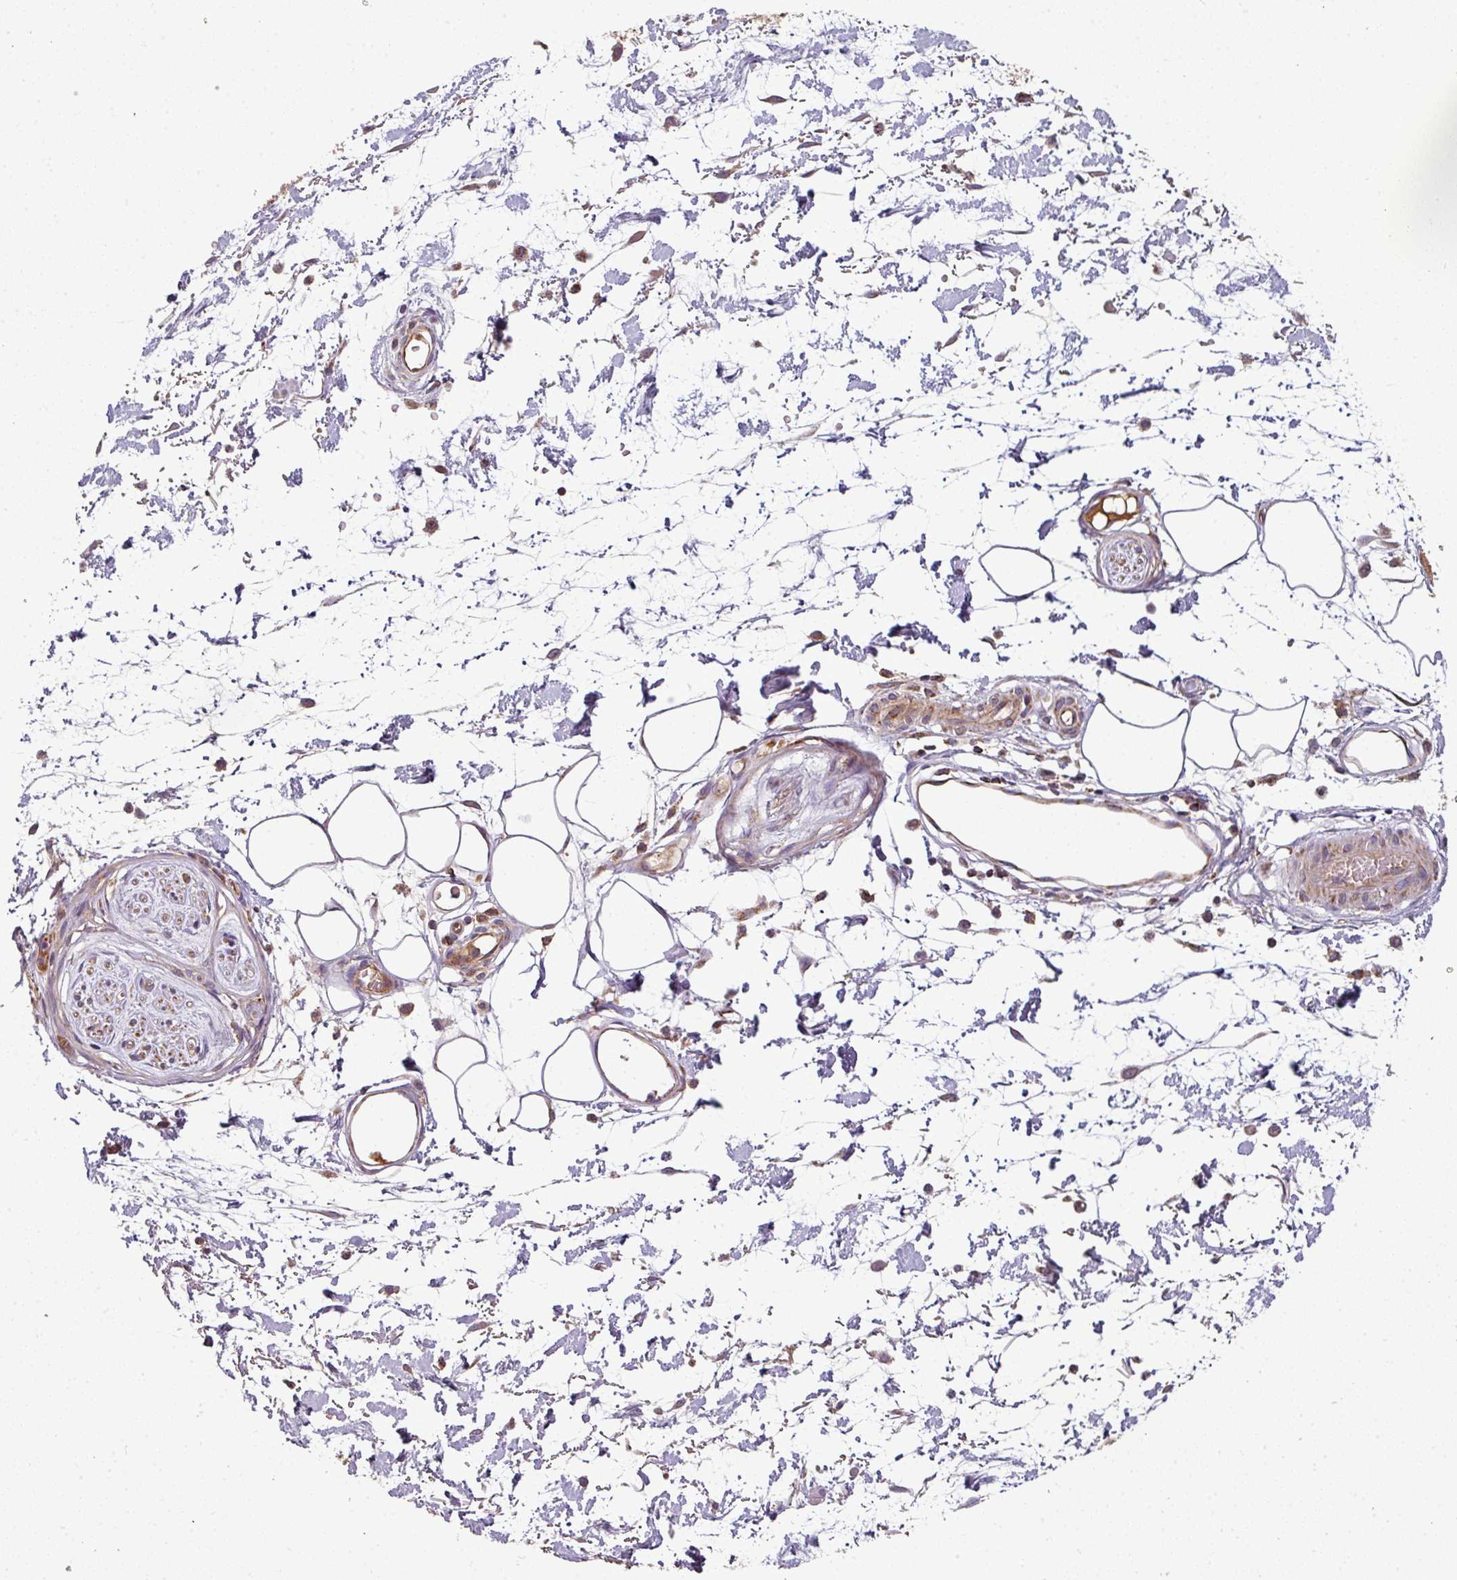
{"staining": {"intensity": "moderate", "quantity": ">75%", "location": "cytoplasmic/membranous"}, "tissue": "adipose tissue", "cell_type": "Adipocytes", "image_type": "normal", "snomed": [{"axis": "morphology", "description": "Normal tissue, NOS"}, {"axis": "topography", "description": "Vulva"}, {"axis": "topography", "description": "Peripheral nerve tissue"}], "caption": "Moderate cytoplasmic/membranous staining for a protein is seen in approximately >75% of adipocytes of normal adipose tissue using immunohistochemistry.", "gene": "PRELID3B", "patient": {"sex": "female", "age": 68}}